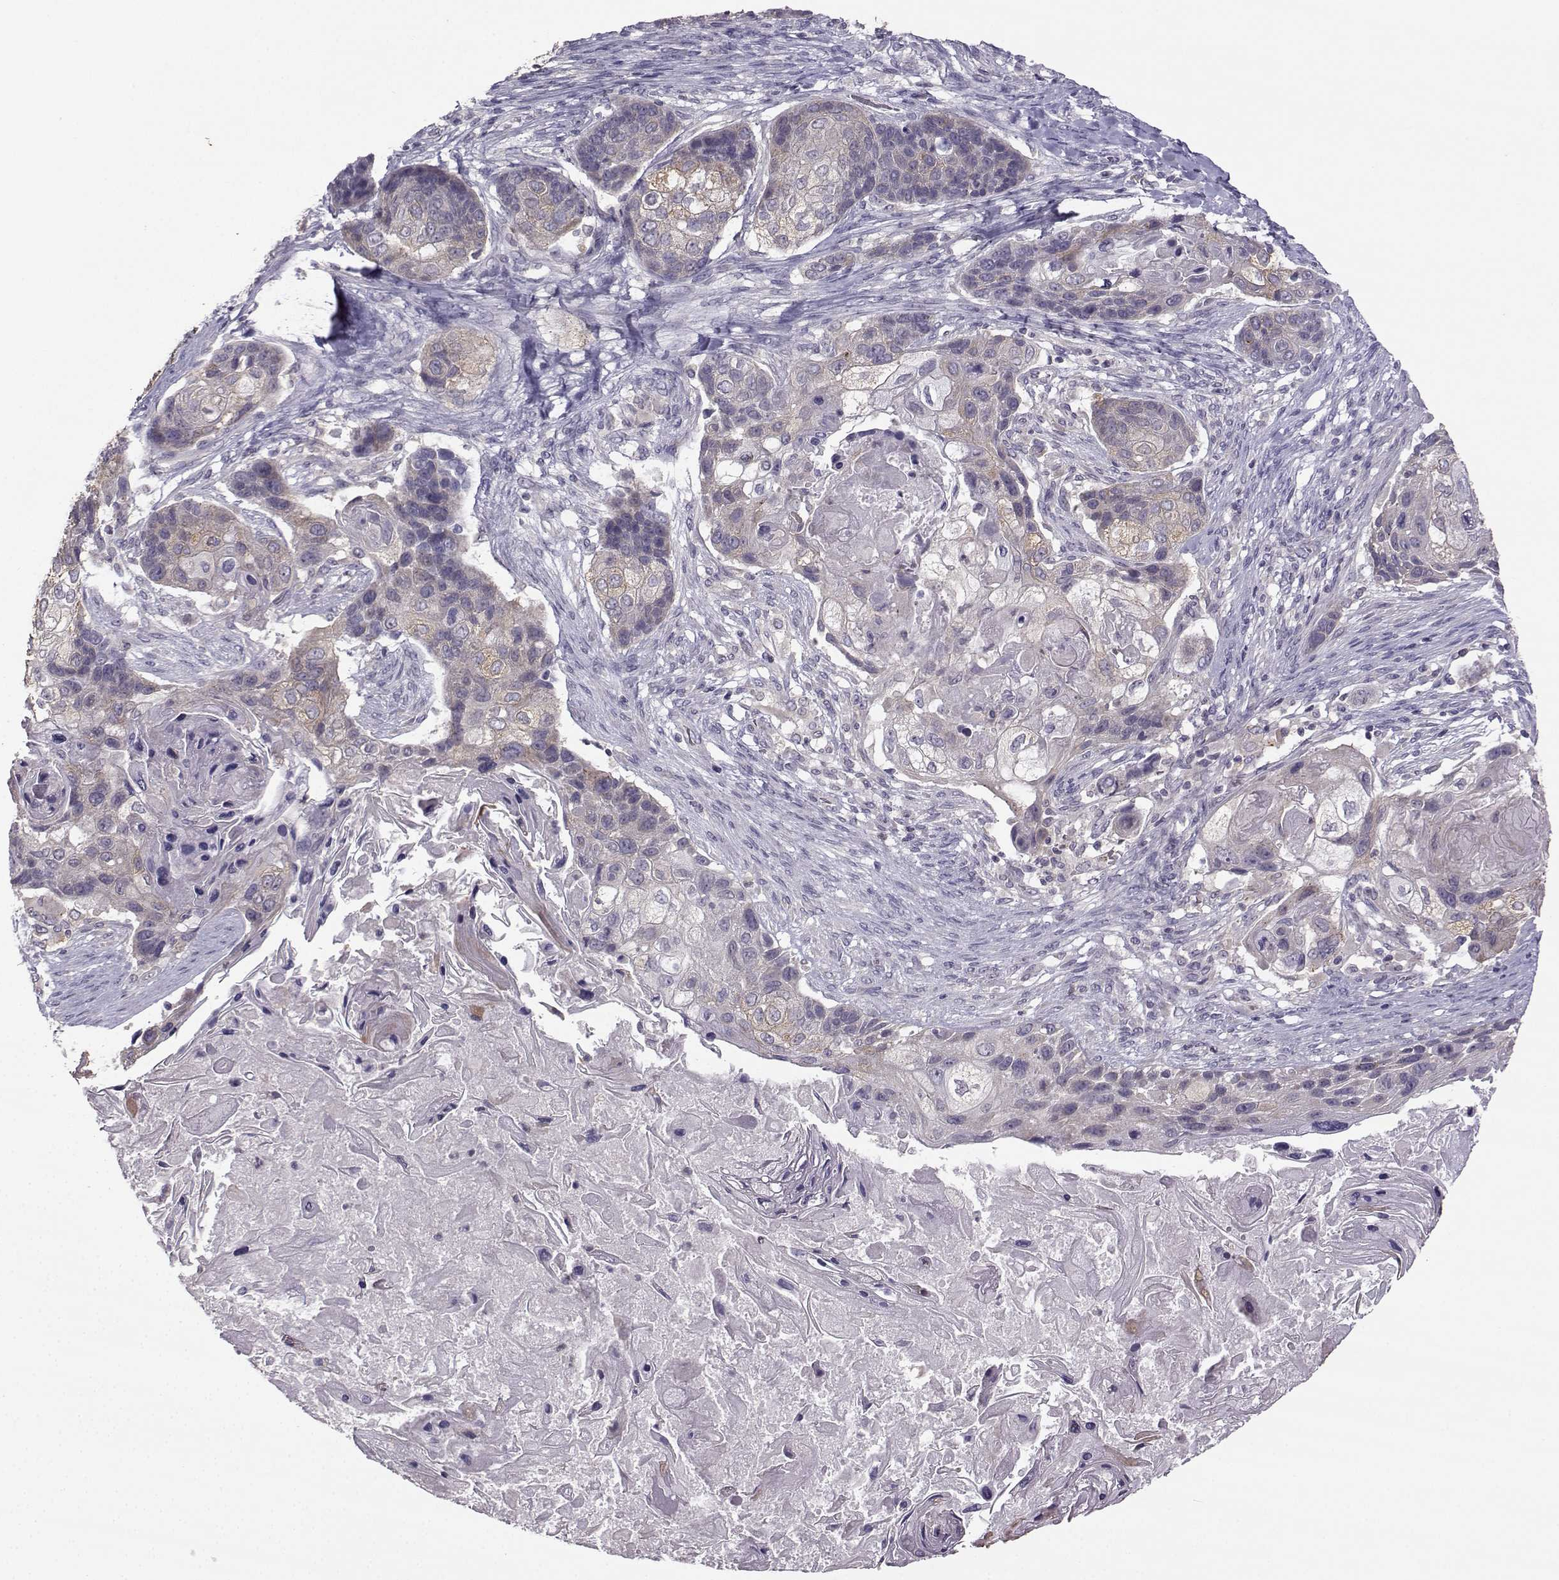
{"staining": {"intensity": "weak", "quantity": "<25%", "location": "cytoplasmic/membranous"}, "tissue": "lung cancer", "cell_type": "Tumor cells", "image_type": "cancer", "snomed": [{"axis": "morphology", "description": "Squamous cell carcinoma, NOS"}, {"axis": "topography", "description": "Lung"}], "caption": "Immunohistochemistry (IHC) histopathology image of human squamous cell carcinoma (lung) stained for a protein (brown), which exhibits no positivity in tumor cells. Nuclei are stained in blue.", "gene": "FCAMR", "patient": {"sex": "male", "age": 69}}